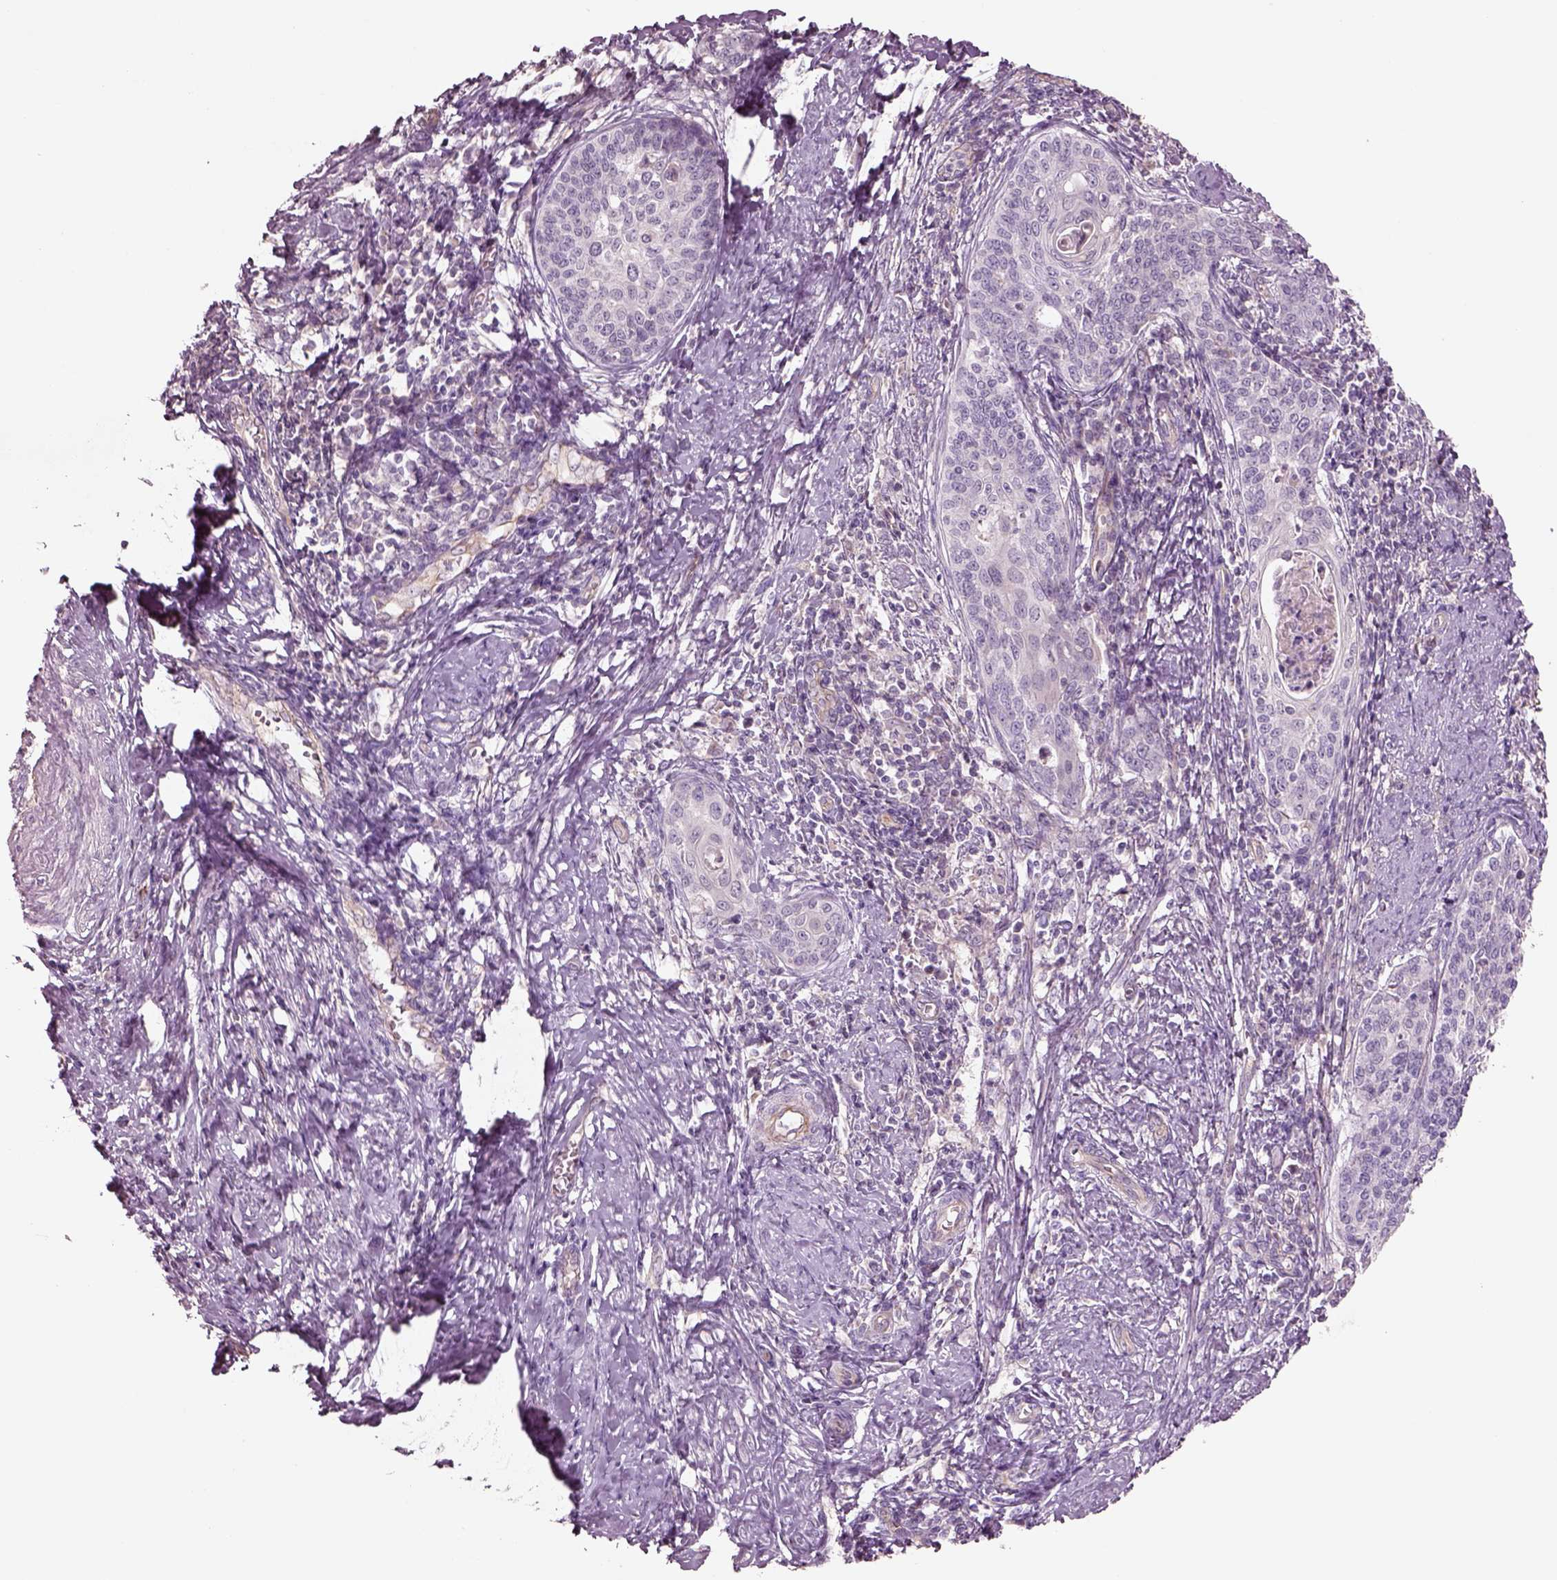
{"staining": {"intensity": "negative", "quantity": "none", "location": "none"}, "tissue": "cervical cancer", "cell_type": "Tumor cells", "image_type": "cancer", "snomed": [{"axis": "morphology", "description": "Squamous cell carcinoma, NOS"}, {"axis": "topography", "description": "Cervix"}], "caption": "DAB immunohistochemical staining of cervical cancer shows no significant staining in tumor cells. The staining is performed using DAB brown chromogen with nuclei counter-stained in using hematoxylin.", "gene": "DUOXA2", "patient": {"sex": "female", "age": 39}}